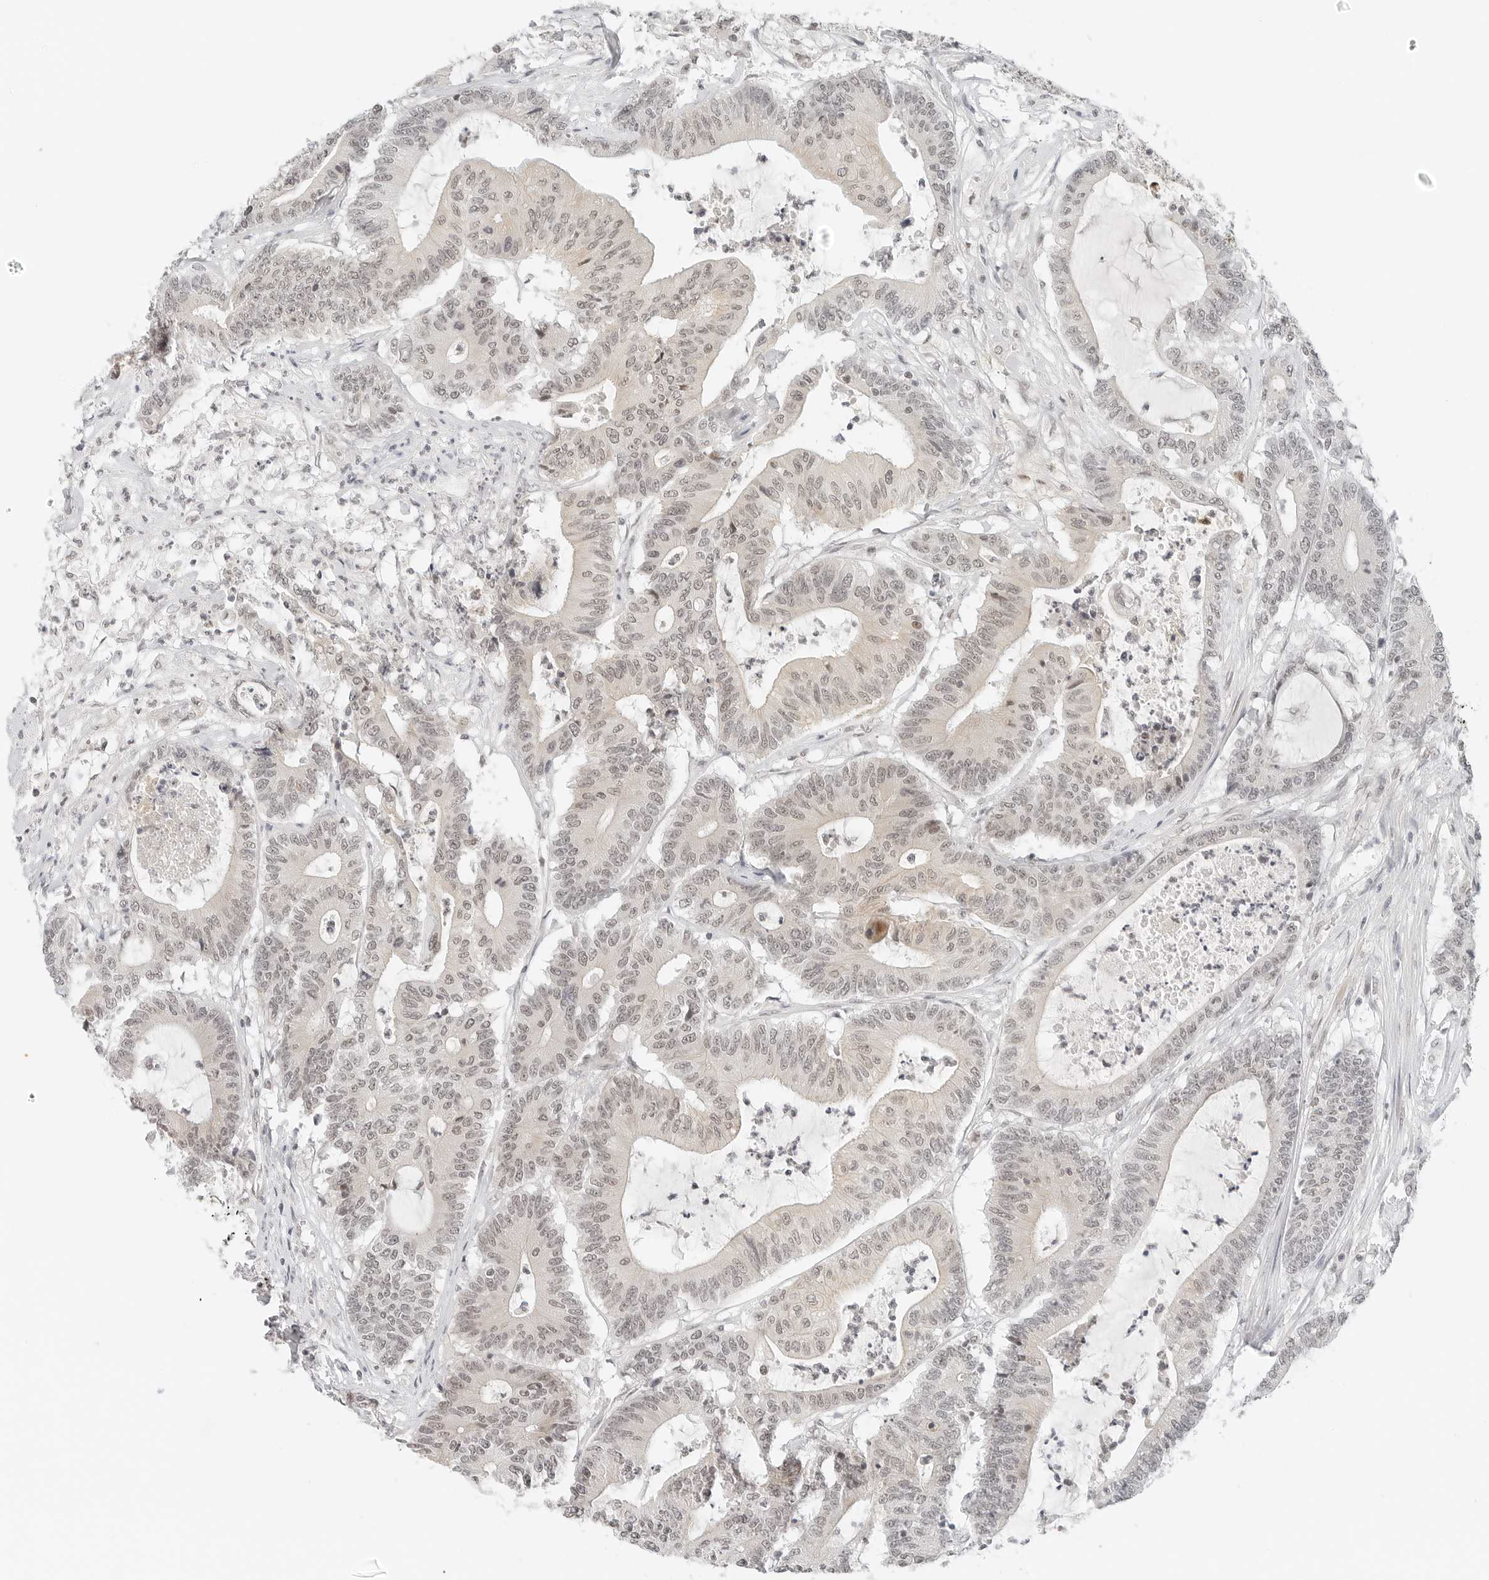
{"staining": {"intensity": "weak", "quantity": "25%-75%", "location": "nuclear"}, "tissue": "colorectal cancer", "cell_type": "Tumor cells", "image_type": "cancer", "snomed": [{"axis": "morphology", "description": "Adenocarcinoma, NOS"}, {"axis": "topography", "description": "Colon"}], "caption": "Colorectal cancer (adenocarcinoma) stained with a brown dye reveals weak nuclear positive positivity in approximately 25%-75% of tumor cells.", "gene": "NEO1", "patient": {"sex": "female", "age": 84}}